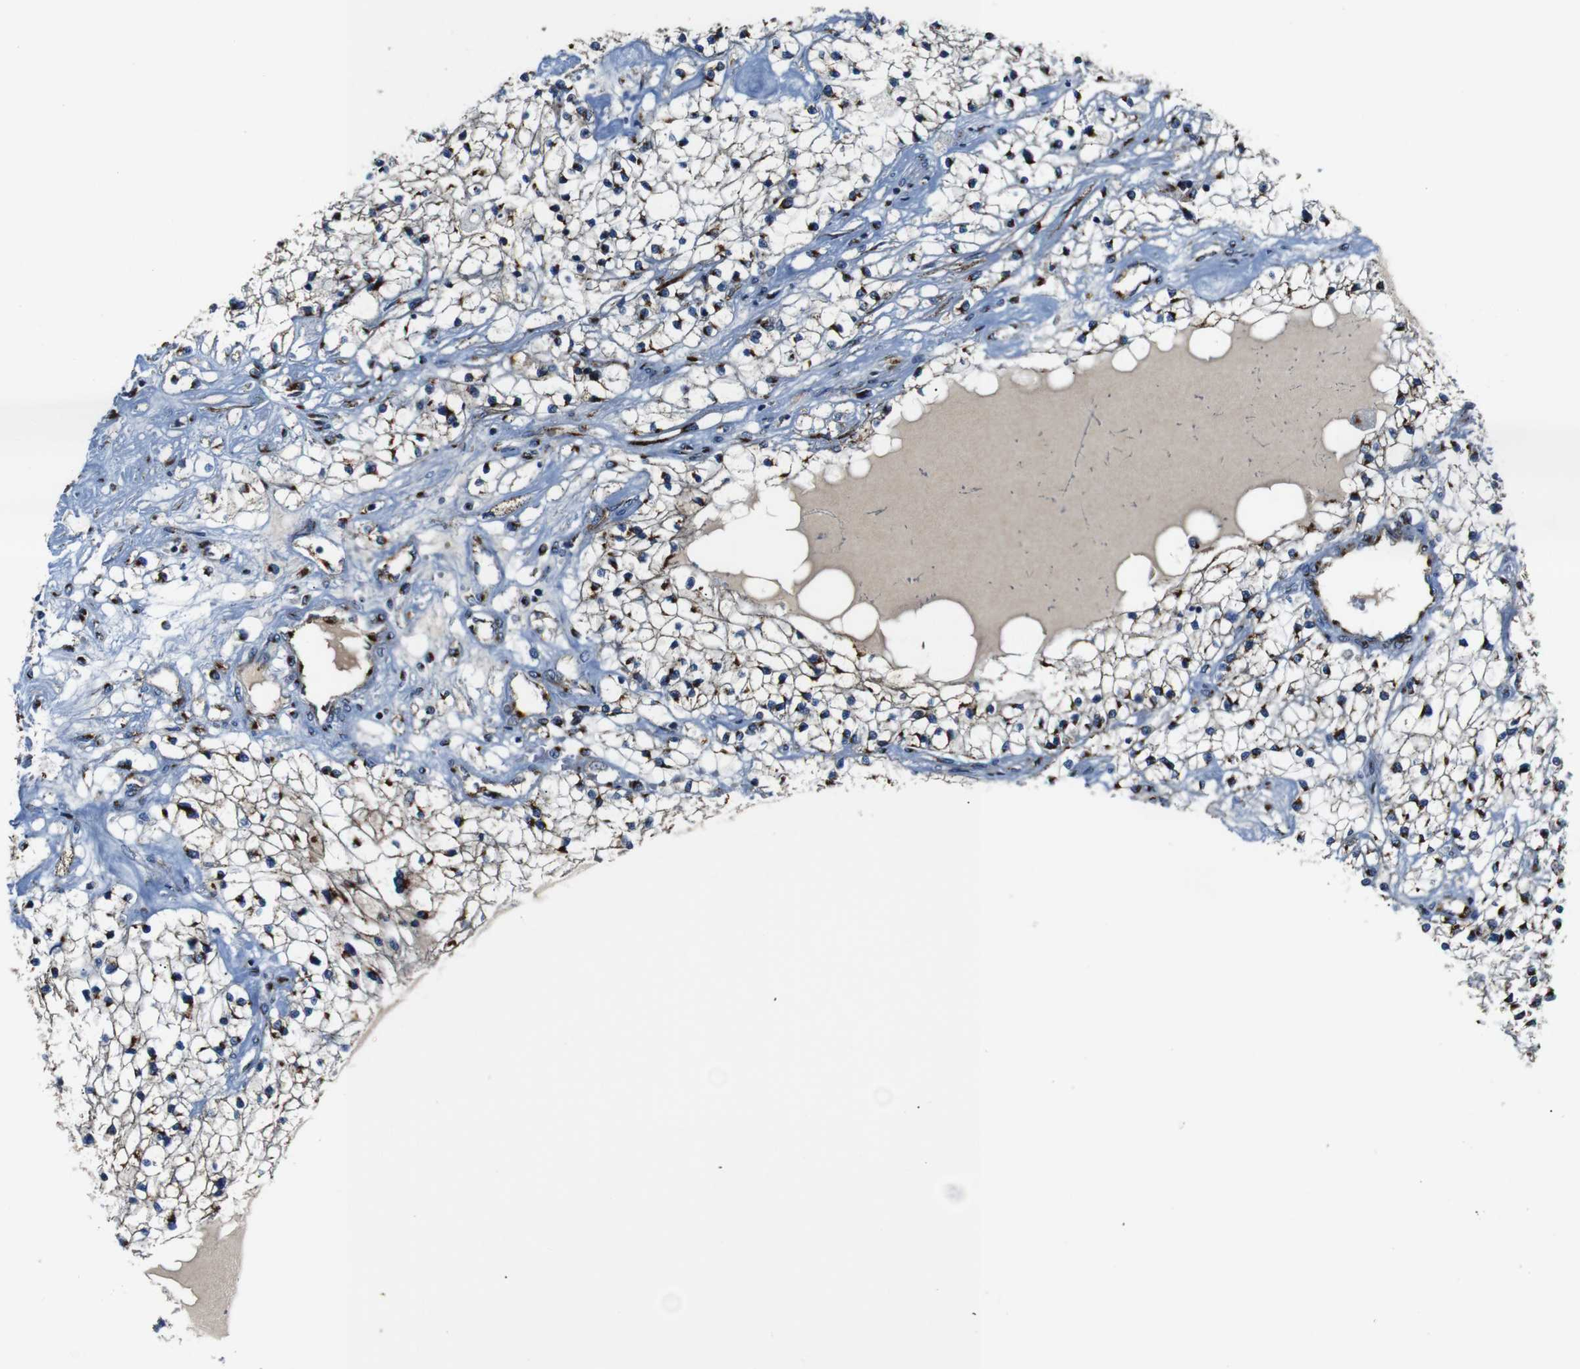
{"staining": {"intensity": "weak", "quantity": "25%-75%", "location": "cytoplasmic/membranous"}, "tissue": "renal cancer", "cell_type": "Tumor cells", "image_type": "cancer", "snomed": [{"axis": "morphology", "description": "Adenocarcinoma, NOS"}, {"axis": "topography", "description": "Kidney"}], "caption": "High-power microscopy captured an IHC photomicrograph of renal adenocarcinoma, revealing weak cytoplasmic/membranous staining in about 25%-75% of tumor cells.", "gene": "TGOLN2", "patient": {"sex": "male", "age": 68}}